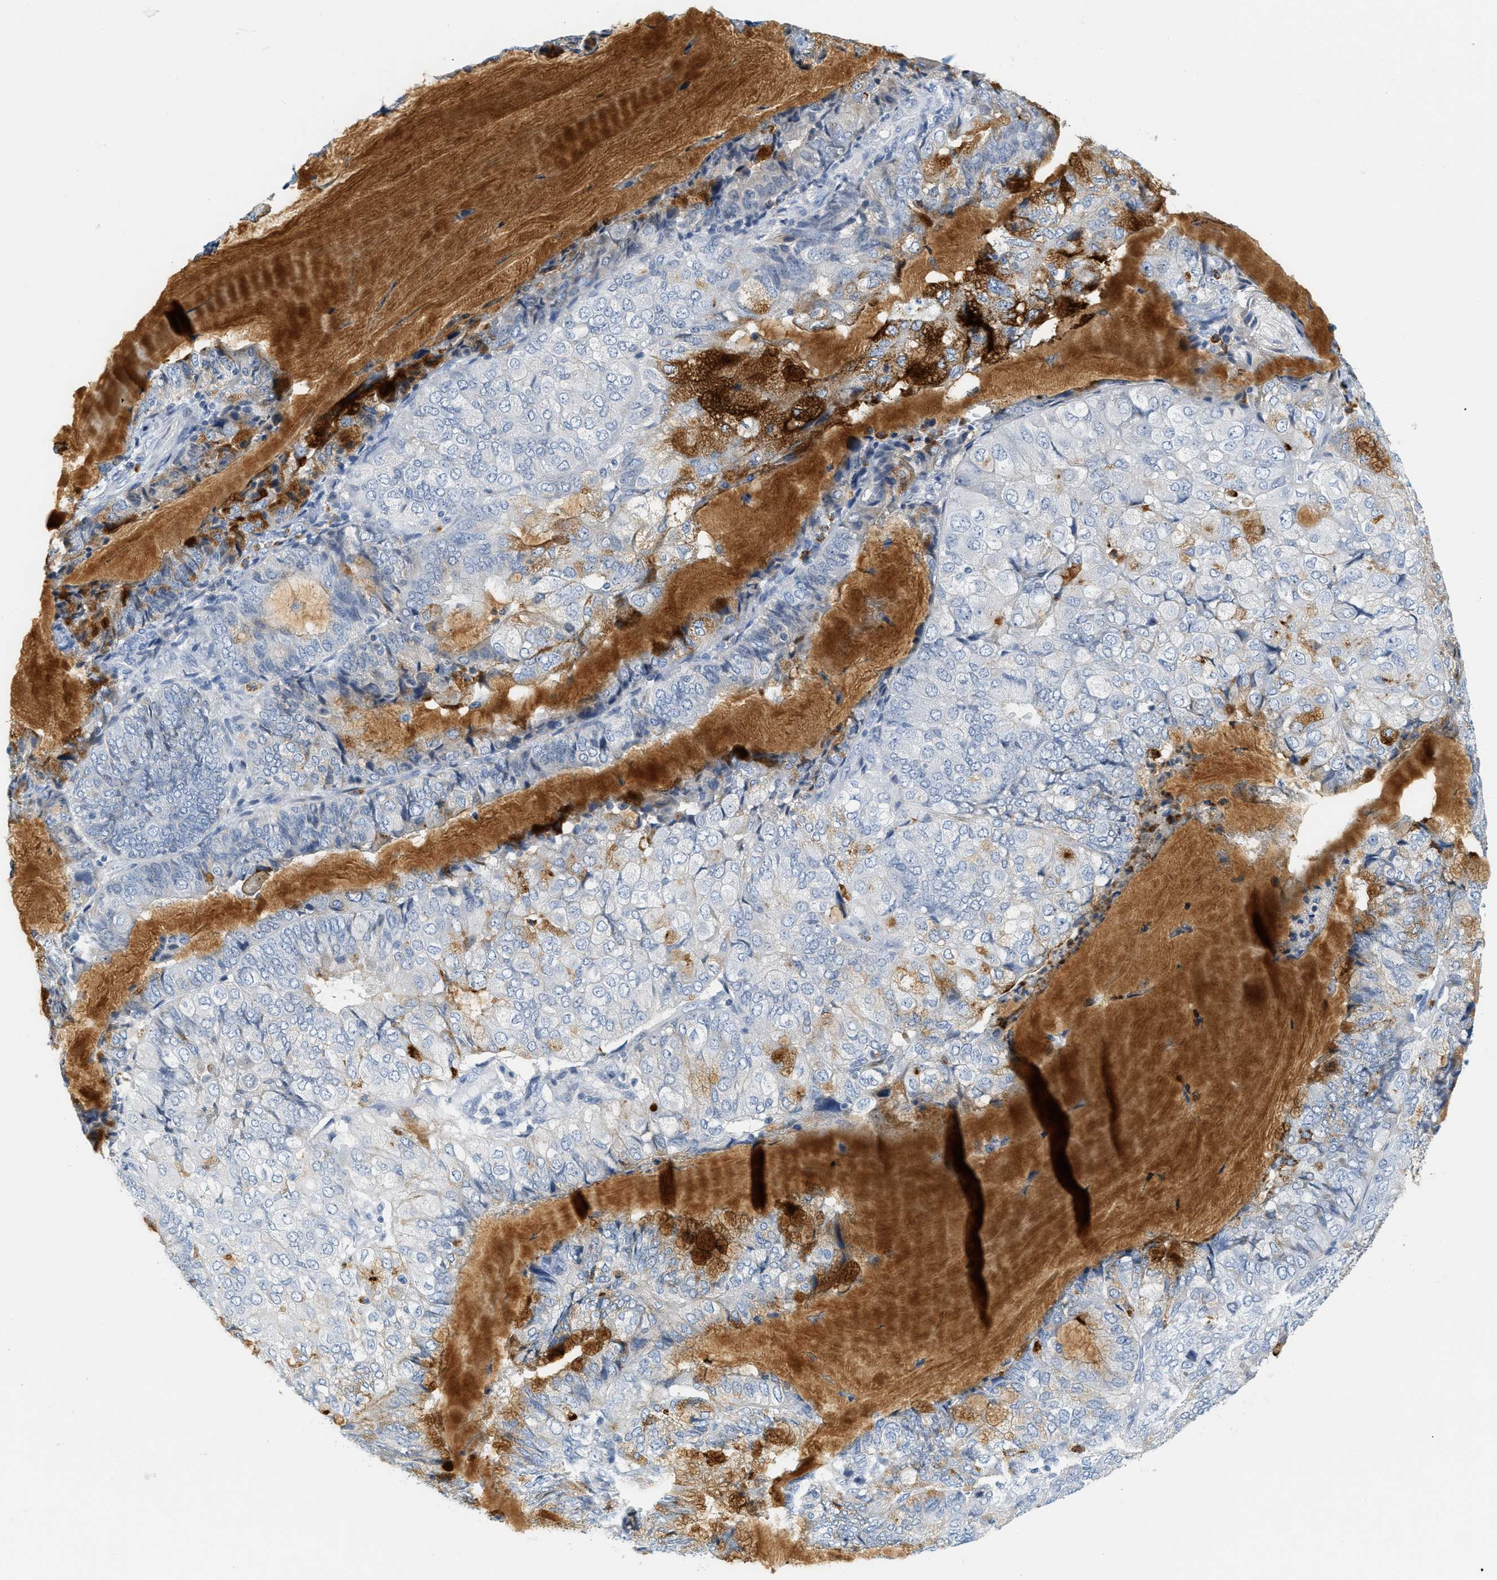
{"staining": {"intensity": "moderate", "quantity": "<25%", "location": "cytoplasmic/membranous"}, "tissue": "endometrial cancer", "cell_type": "Tumor cells", "image_type": "cancer", "snomed": [{"axis": "morphology", "description": "Adenocarcinoma, NOS"}, {"axis": "topography", "description": "Endometrium"}], "caption": "A low amount of moderate cytoplasmic/membranous positivity is appreciated in about <25% of tumor cells in endometrial adenocarcinoma tissue. Using DAB (3,3'-diaminobenzidine) (brown) and hematoxylin (blue) stains, captured at high magnification using brightfield microscopy.", "gene": "LCN2", "patient": {"sex": "female", "age": 81}}